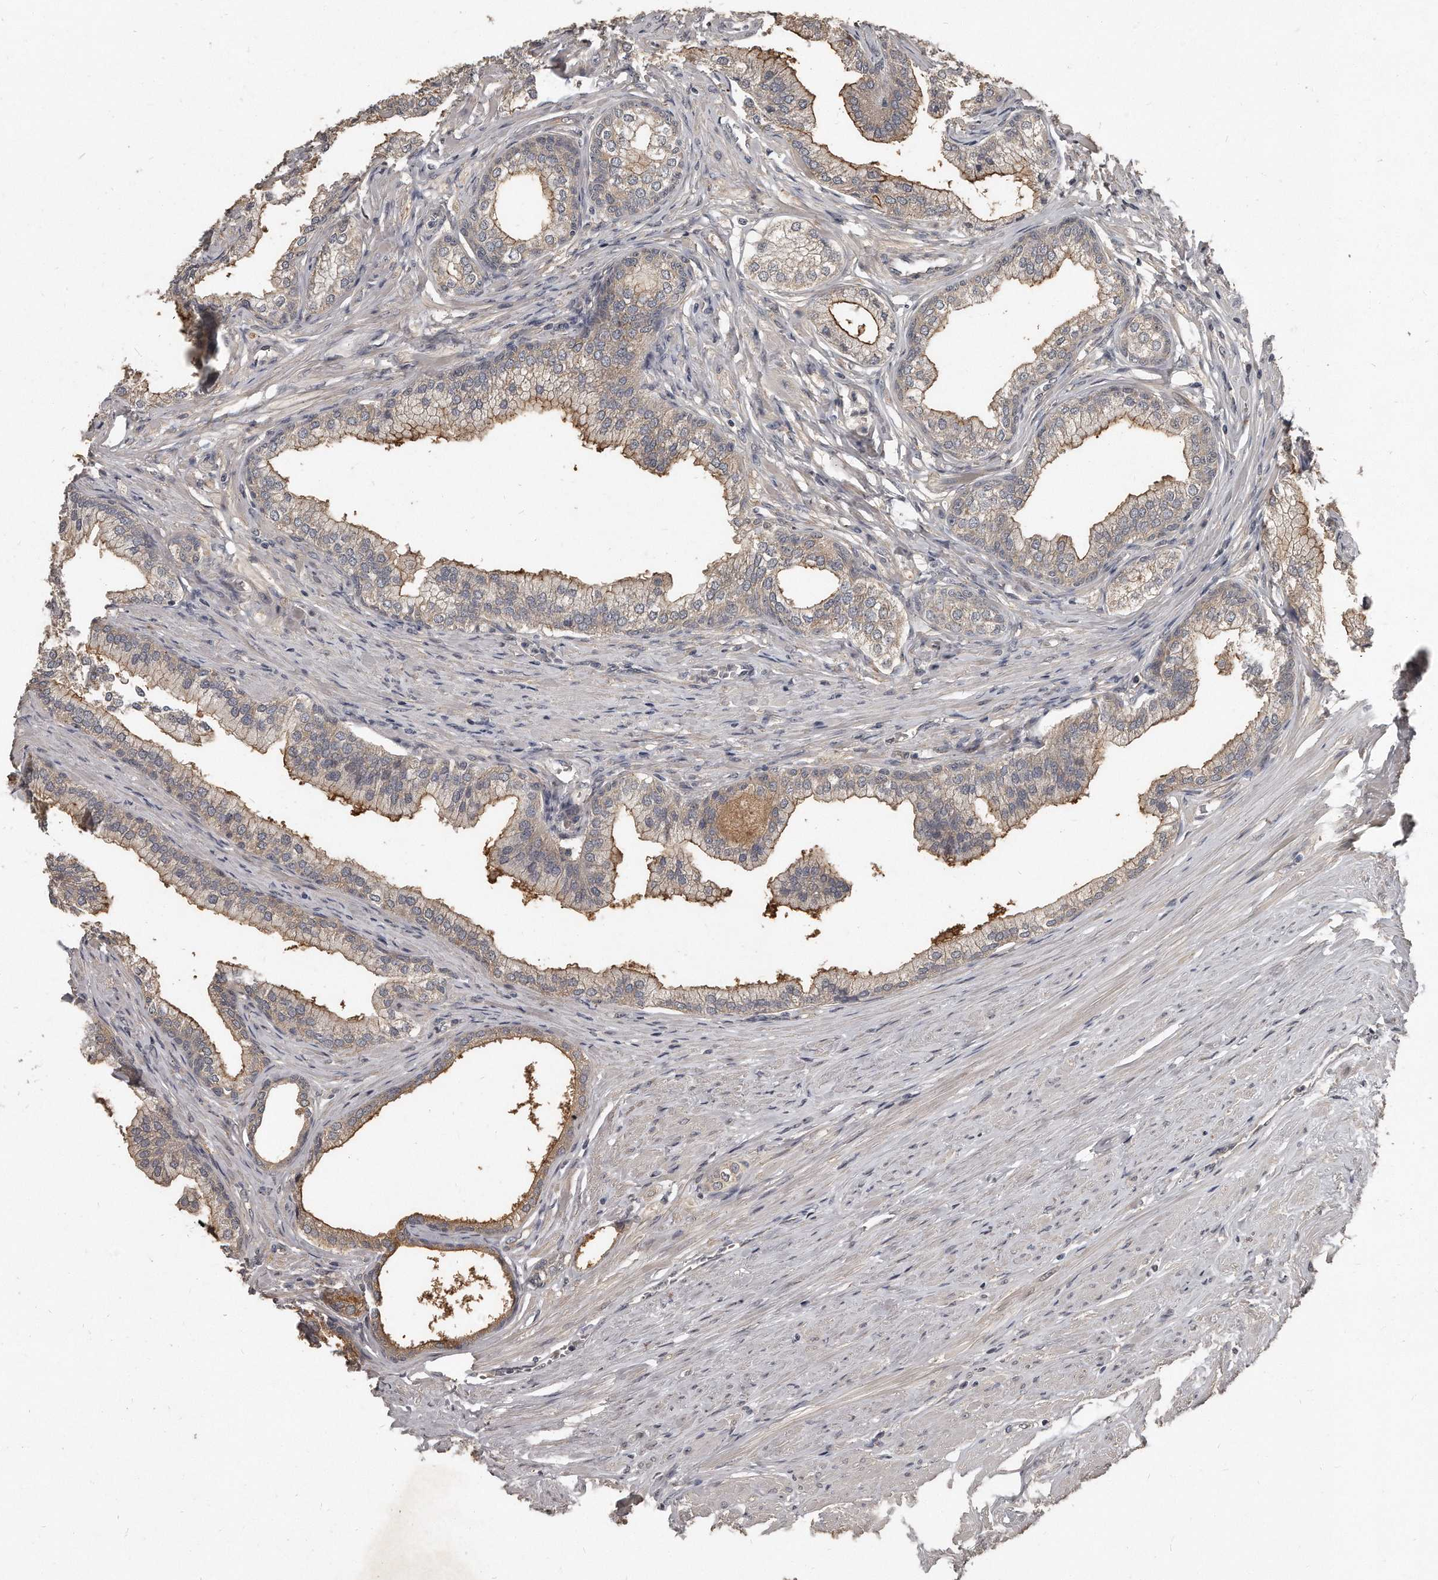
{"staining": {"intensity": "moderate", "quantity": "<25%", "location": "cytoplasmic/membranous"}, "tissue": "prostate", "cell_type": "Glandular cells", "image_type": "normal", "snomed": [{"axis": "morphology", "description": "Normal tissue, NOS"}, {"axis": "morphology", "description": "Urothelial carcinoma, Low grade"}, {"axis": "topography", "description": "Urinary bladder"}, {"axis": "topography", "description": "Prostate"}], "caption": "About <25% of glandular cells in benign human prostate exhibit moderate cytoplasmic/membranous protein expression as visualized by brown immunohistochemical staining.", "gene": "GRB10", "patient": {"sex": "male", "age": 60}}